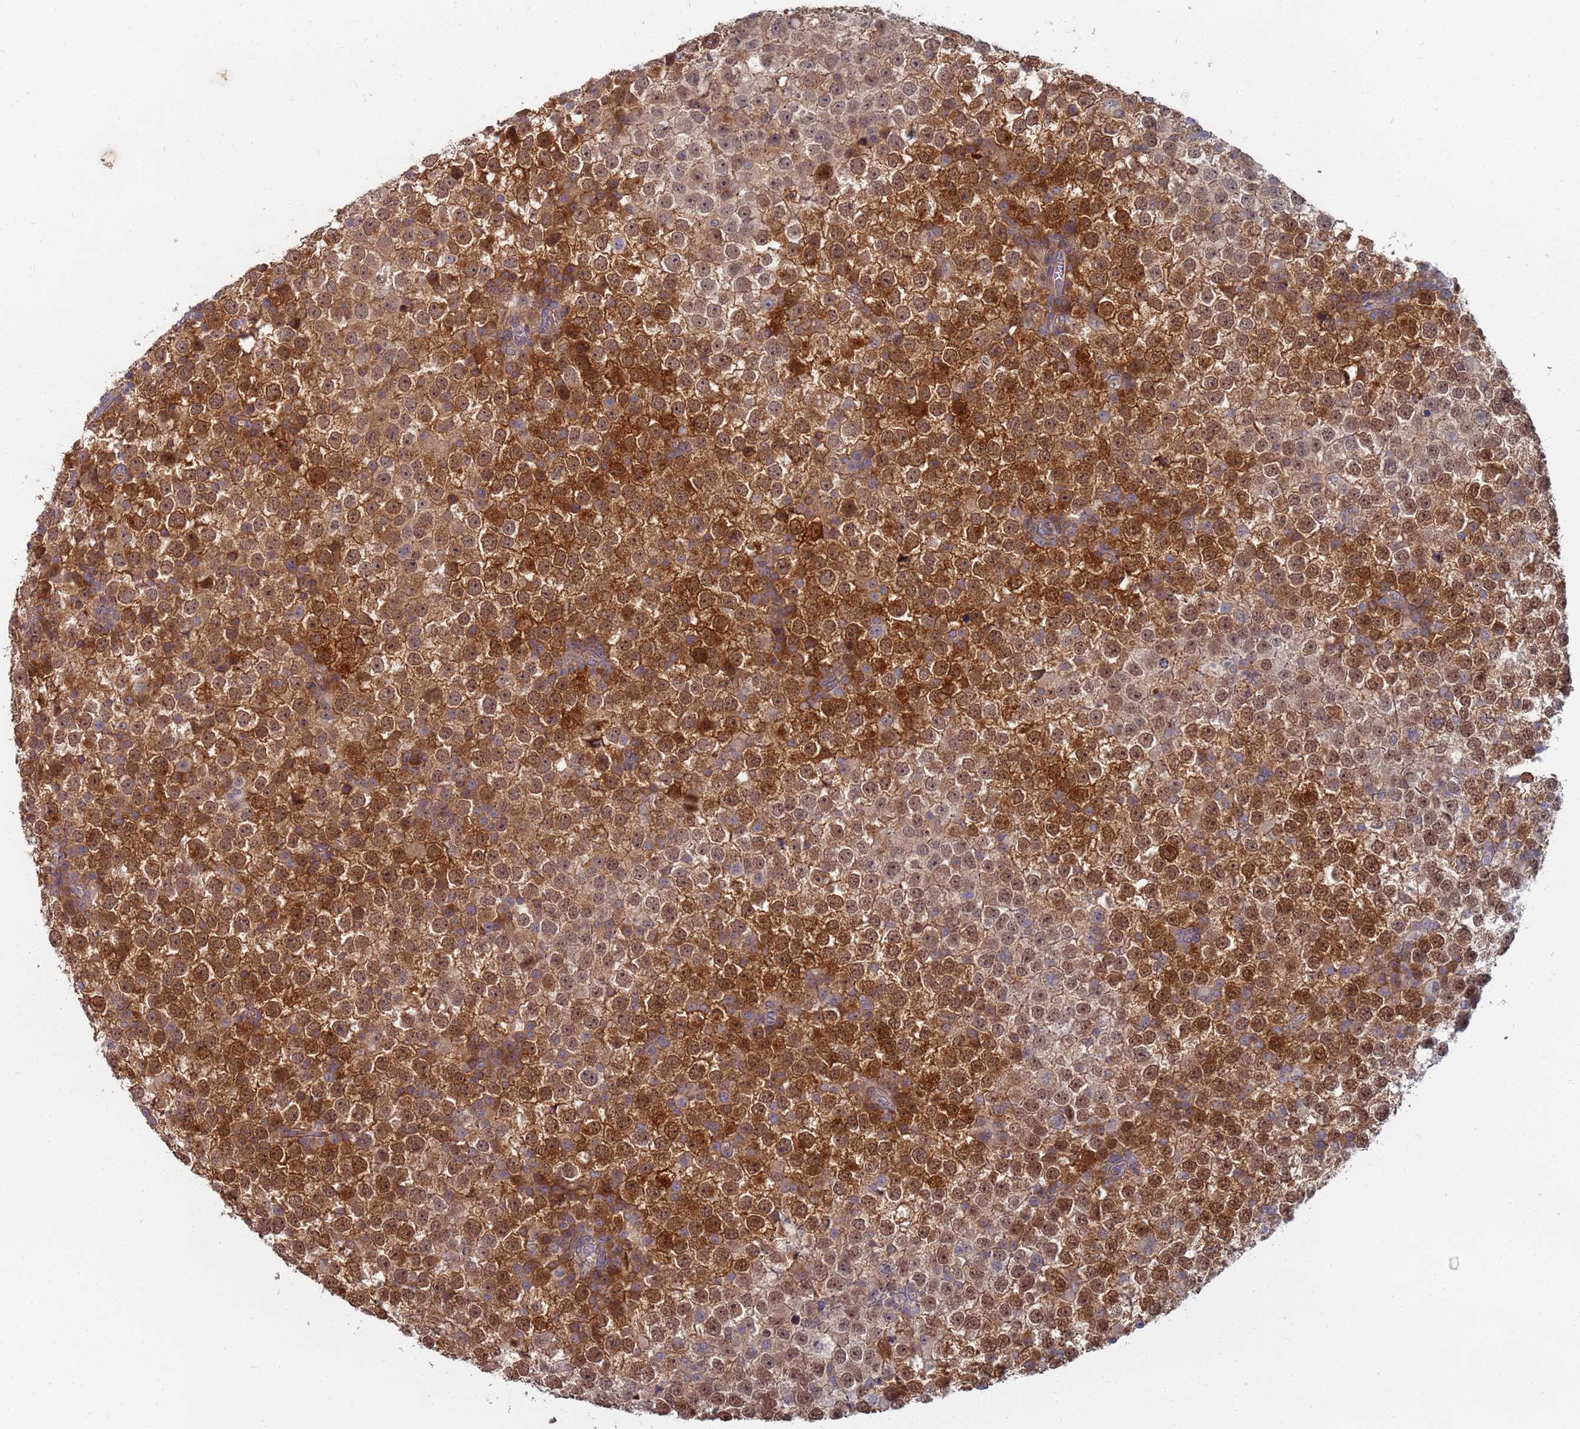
{"staining": {"intensity": "strong", "quantity": ">75%", "location": "cytoplasmic/membranous,nuclear"}, "tissue": "testis cancer", "cell_type": "Tumor cells", "image_type": "cancer", "snomed": [{"axis": "morphology", "description": "Seminoma, NOS"}, {"axis": "topography", "description": "Testis"}], "caption": "Protein expression analysis of human testis cancer reveals strong cytoplasmic/membranous and nuclear expression in approximately >75% of tumor cells. The protein of interest is stained brown, and the nuclei are stained in blue (DAB (3,3'-diaminobenzidine) IHC with brightfield microscopy, high magnification).", "gene": "SHARPIN", "patient": {"sex": "male", "age": 65}}